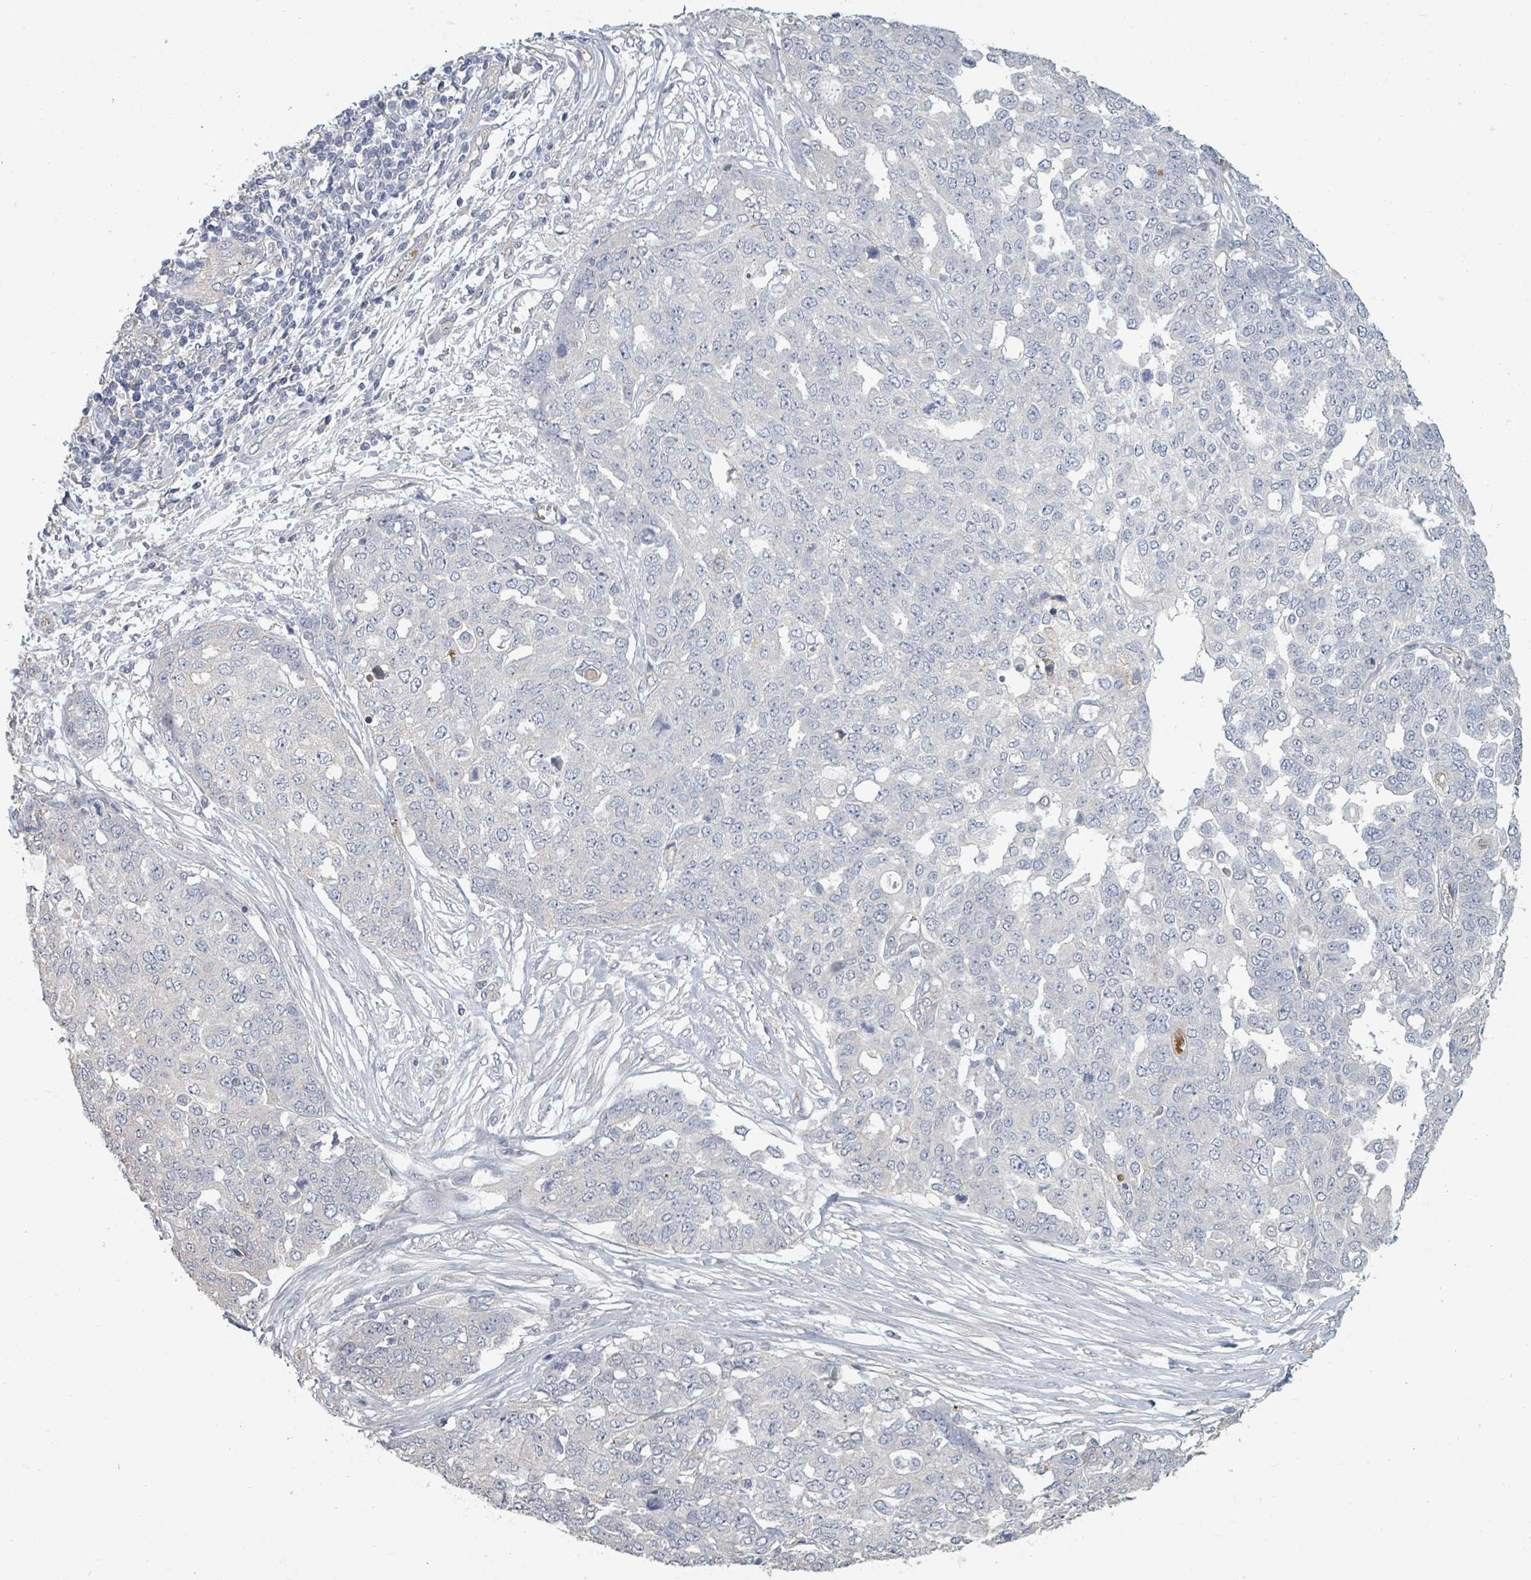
{"staining": {"intensity": "negative", "quantity": "none", "location": "none"}, "tissue": "ovarian cancer", "cell_type": "Tumor cells", "image_type": "cancer", "snomed": [{"axis": "morphology", "description": "Cystadenocarcinoma, serous, NOS"}, {"axis": "topography", "description": "Soft tissue"}, {"axis": "topography", "description": "Ovary"}], "caption": "Human ovarian serous cystadenocarcinoma stained for a protein using immunohistochemistry demonstrates no positivity in tumor cells.", "gene": "PLAUR", "patient": {"sex": "female", "age": 57}}